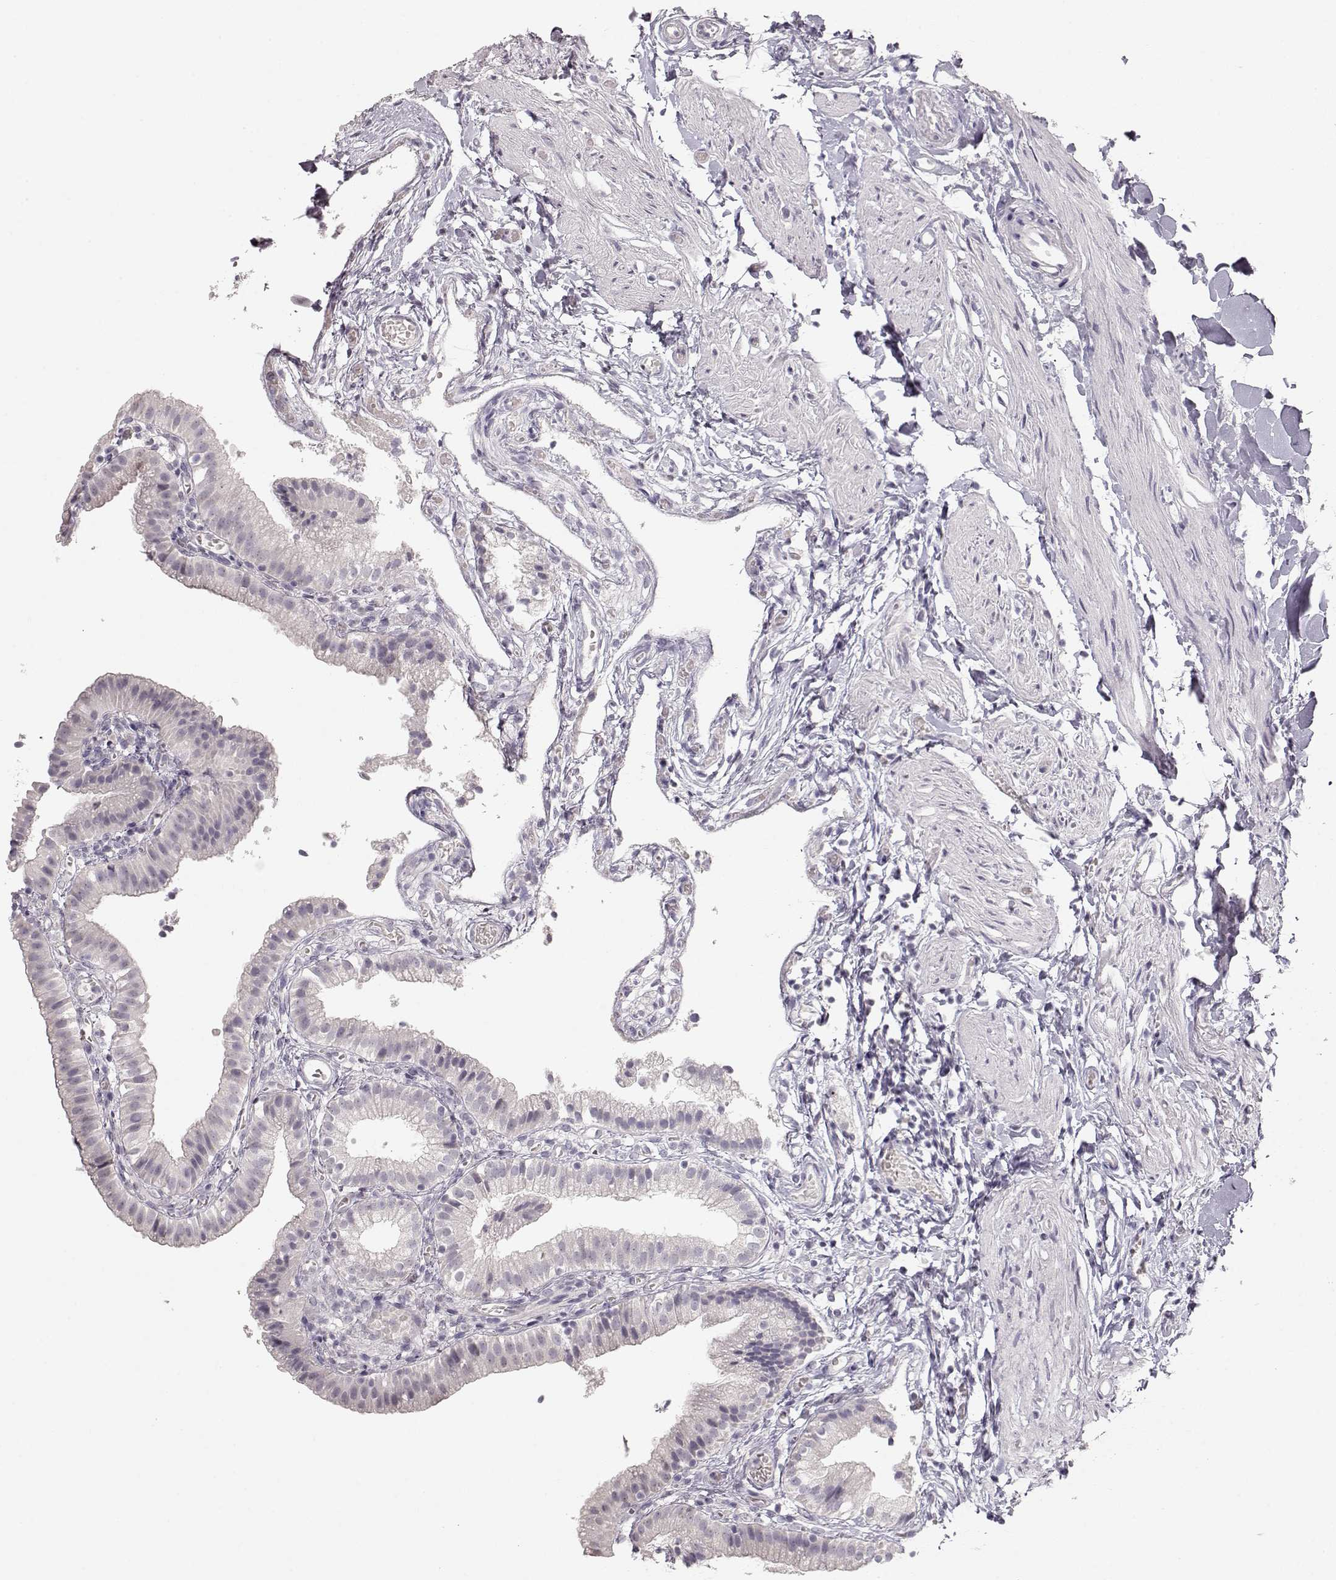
{"staining": {"intensity": "negative", "quantity": "none", "location": "none"}, "tissue": "gallbladder", "cell_type": "Glandular cells", "image_type": "normal", "snomed": [{"axis": "morphology", "description": "Normal tissue, NOS"}, {"axis": "topography", "description": "Gallbladder"}], "caption": "The histopathology image displays no staining of glandular cells in unremarkable gallbladder.", "gene": "FAM205A", "patient": {"sex": "female", "age": 47}}